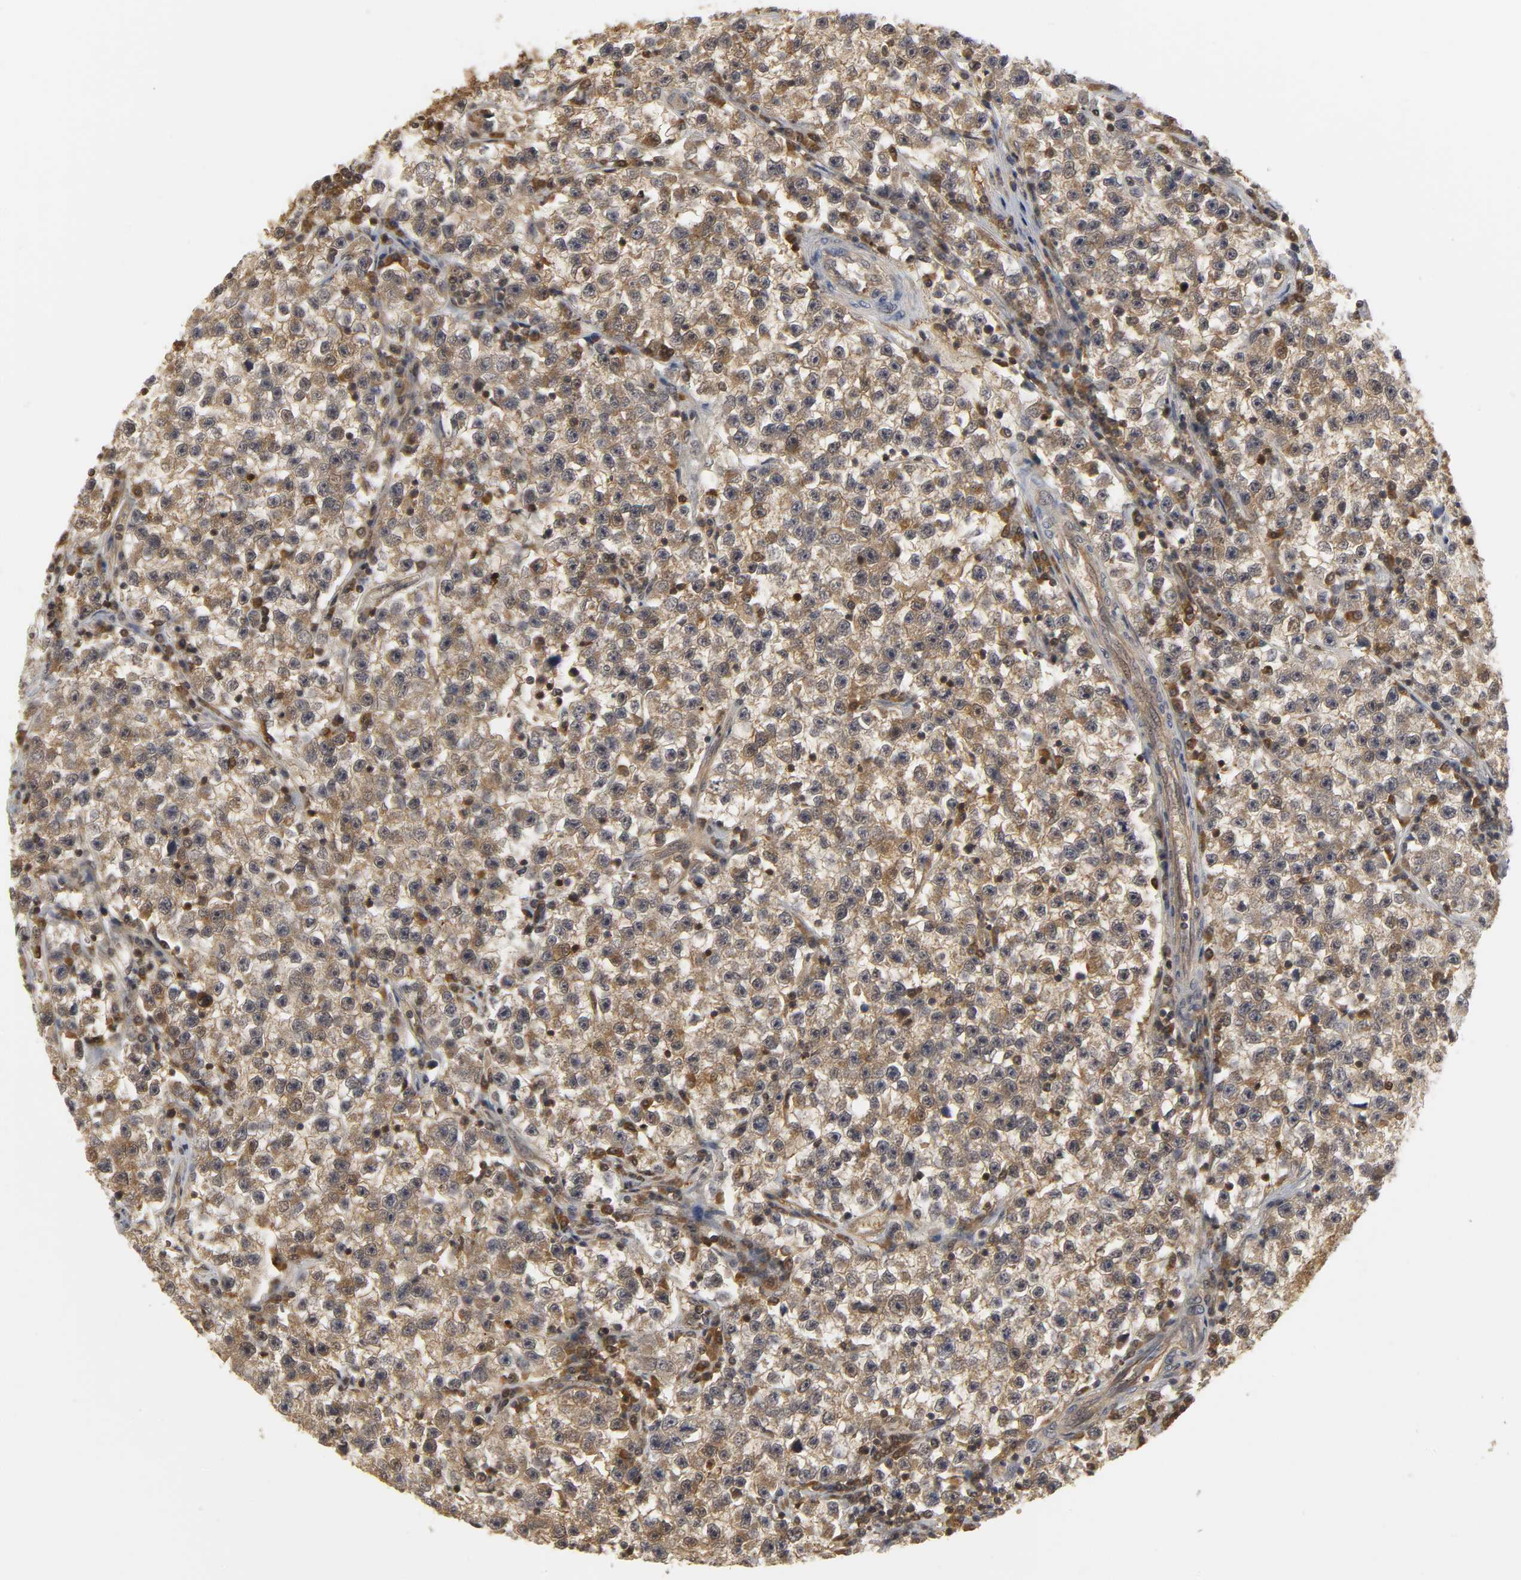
{"staining": {"intensity": "moderate", "quantity": ">75%", "location": "cytoplasmic/membranous"}, "tissue": "testis cancer", "cell_type": "Tumor cells", "image_type": "cancer", "snomed": [{"axis": "morphology", "description": "Seminoma, NOS"}, {"axis": "topography", "description": "Testis"}], "caption": "Seminoma (testis) stained for a protein exhibits moderate cytoplasmic/membranous positivity in tumor cells.", "gene": "PARK7", "patient": {"sex": "male", "age": 22}}